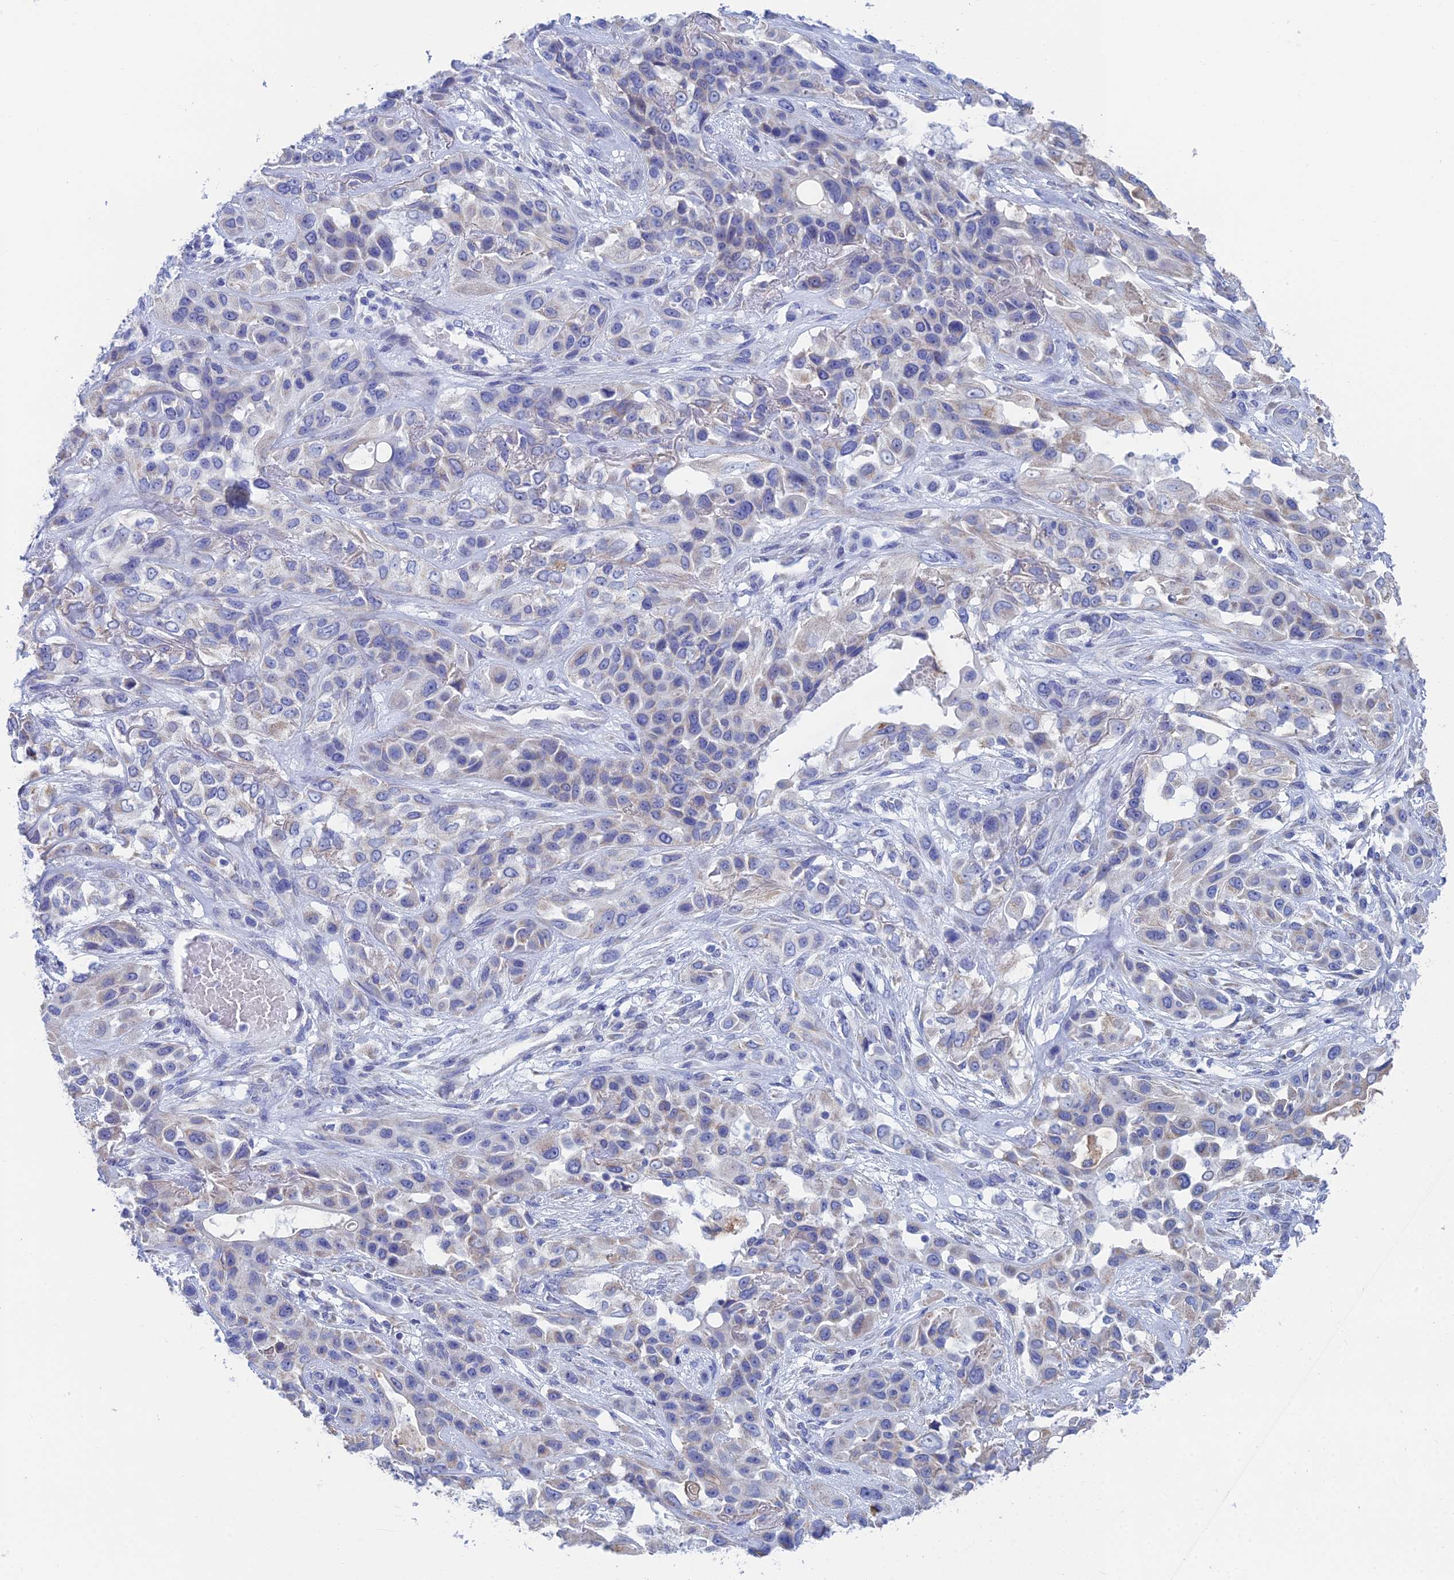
{"staining": {"intensity": "negative", "quantity": "none", "location": "none"}, "tissue": "lung cancer", "cell_type": "Tumor cells", "image_type": "cancer", "snomed": [{"axis": "morphology", "description": "Squamous cell carcinoma, NOS"}, {"axis": "topography", "description": "Lung"}], "caption": "High power microscopy histopathology image of an immunohistochemistry photomicrograph of squamous cell carcinoma (lung), revealing no significant staining in tumor cells.", "gene": "CFAP210", "patient": {"sex": "female", "age": 70}}